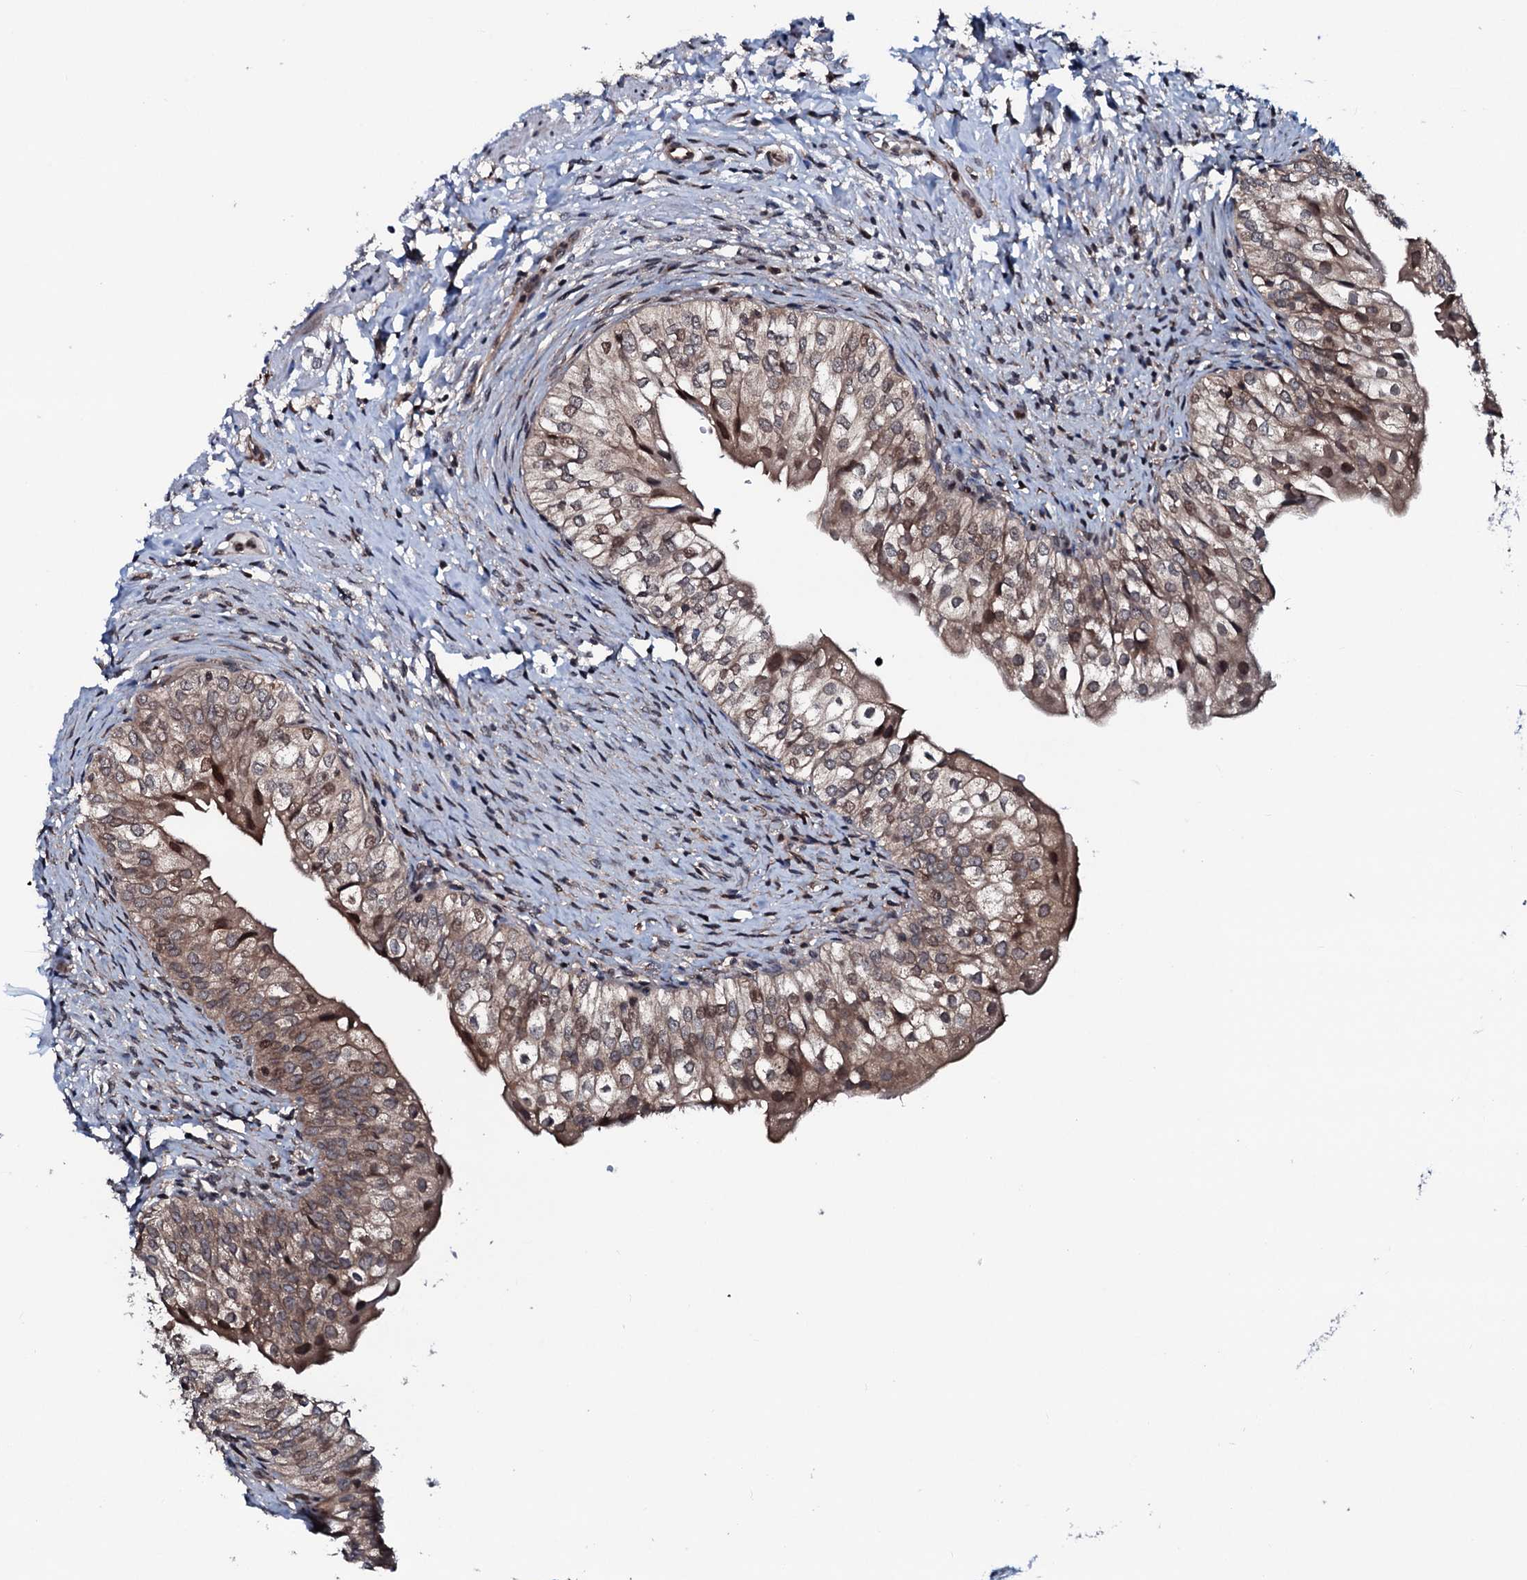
{"staining": {"intensity": "moderate", "quantity": "25%-75%", "location": "cytoplasmic/membranous,nuclear"}, "tissue": "urinary bladder", "cell_type": "Urothelial cells", "image_type": "normal", "snomed": [{"axis": "morphology", "description": "Normal tissue, NOS"}, {"axis": "topography", "description": "Urinary bladder"}], "caption": "Human urinary bladder stained for a protein (brown) displays moderate cytoplasmic/membranous,nuclear positive expression in about 25%-75% of urothelial cells.", "gene": "OGFOD2", "patient": {"sex": "male", "age": 55}}